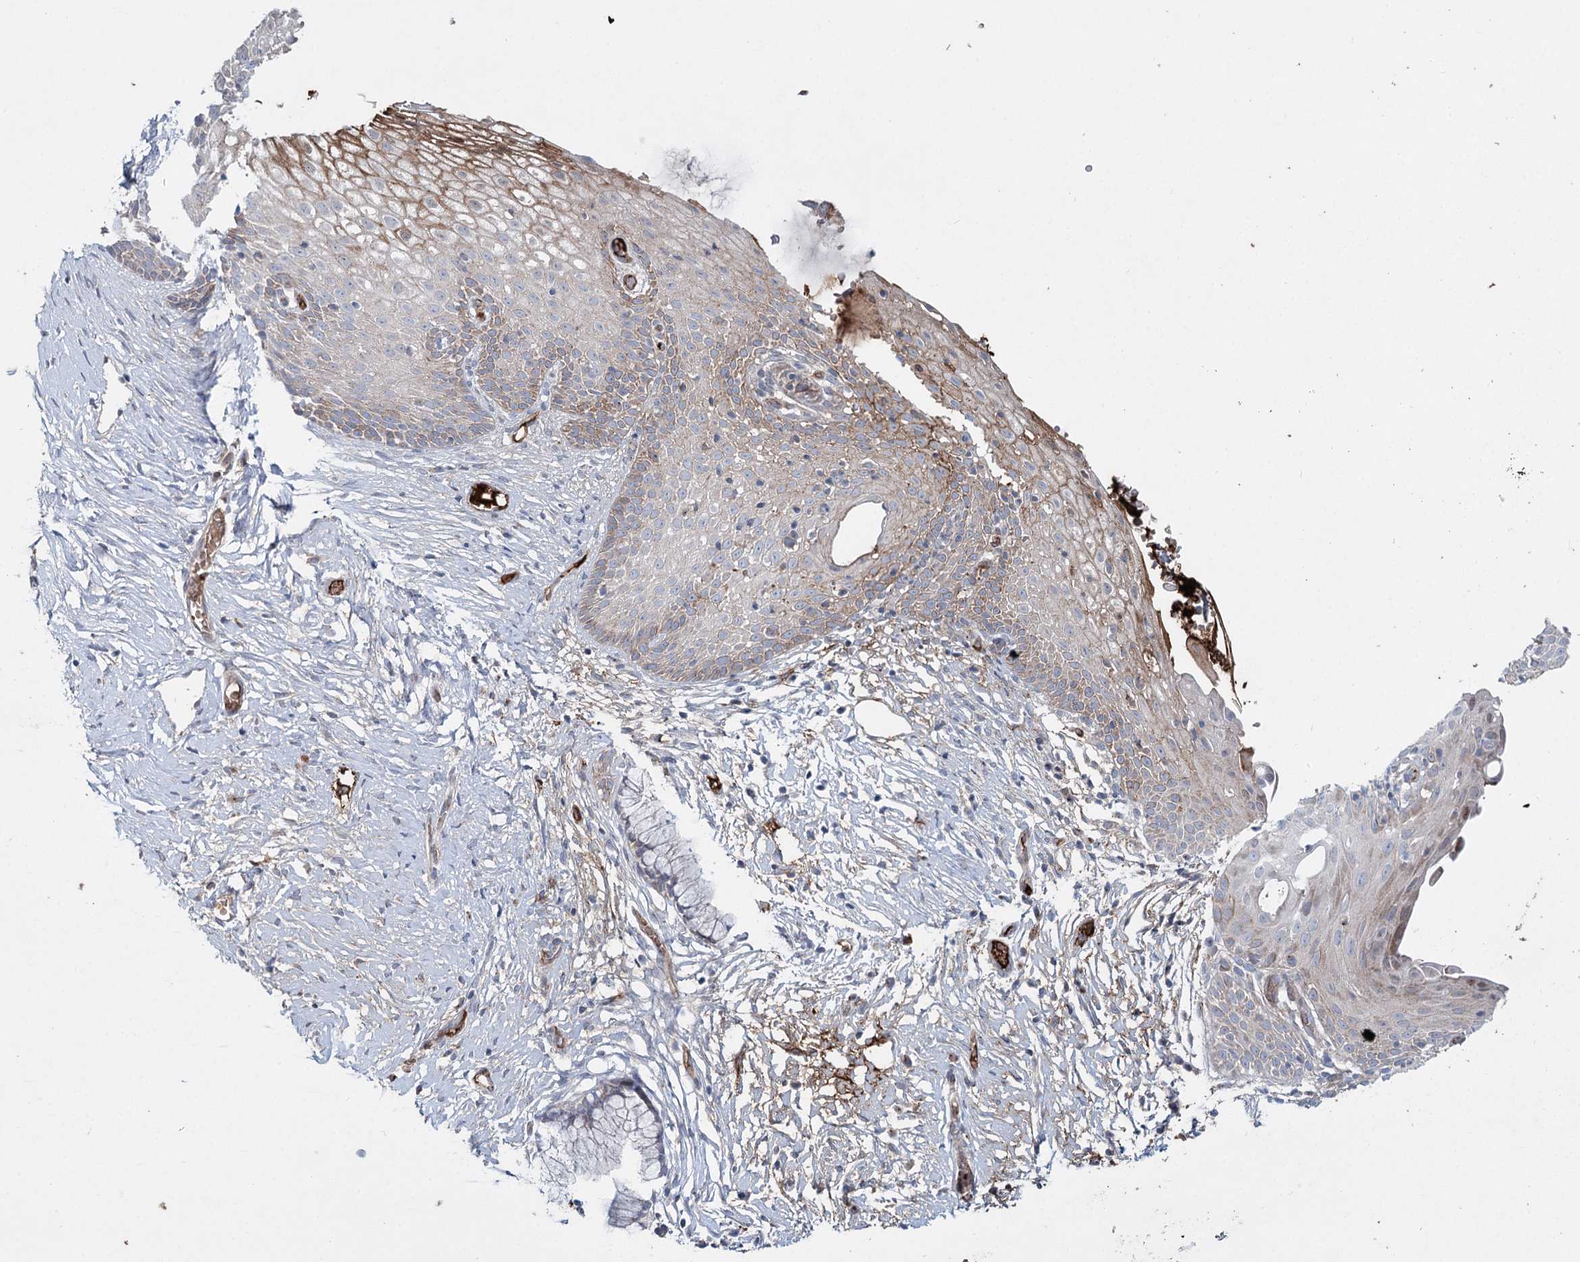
{"staining": {"intensity": "negative", "quantity": "none", "location": "none"}, "tissue": "cervix", "cell_type": "Glandular cells", "image_type": "normal", "snomed": [{"axis": "morphology", "description": "Normal tissue, NOS"}, {"axis": "topography", "description": "Cervix"}], "caption": "The IHC photomicrograph has no significant positivity in glandular cells of cervix. (Stains: DAB (3,3'-diaminobenzidine) IHC with hematoxylin counter stain, Microscopy: brightfield microscopy at high magnification).", "gene": "ALKBH8", "patient": {"sex": "female", "age": 33}}